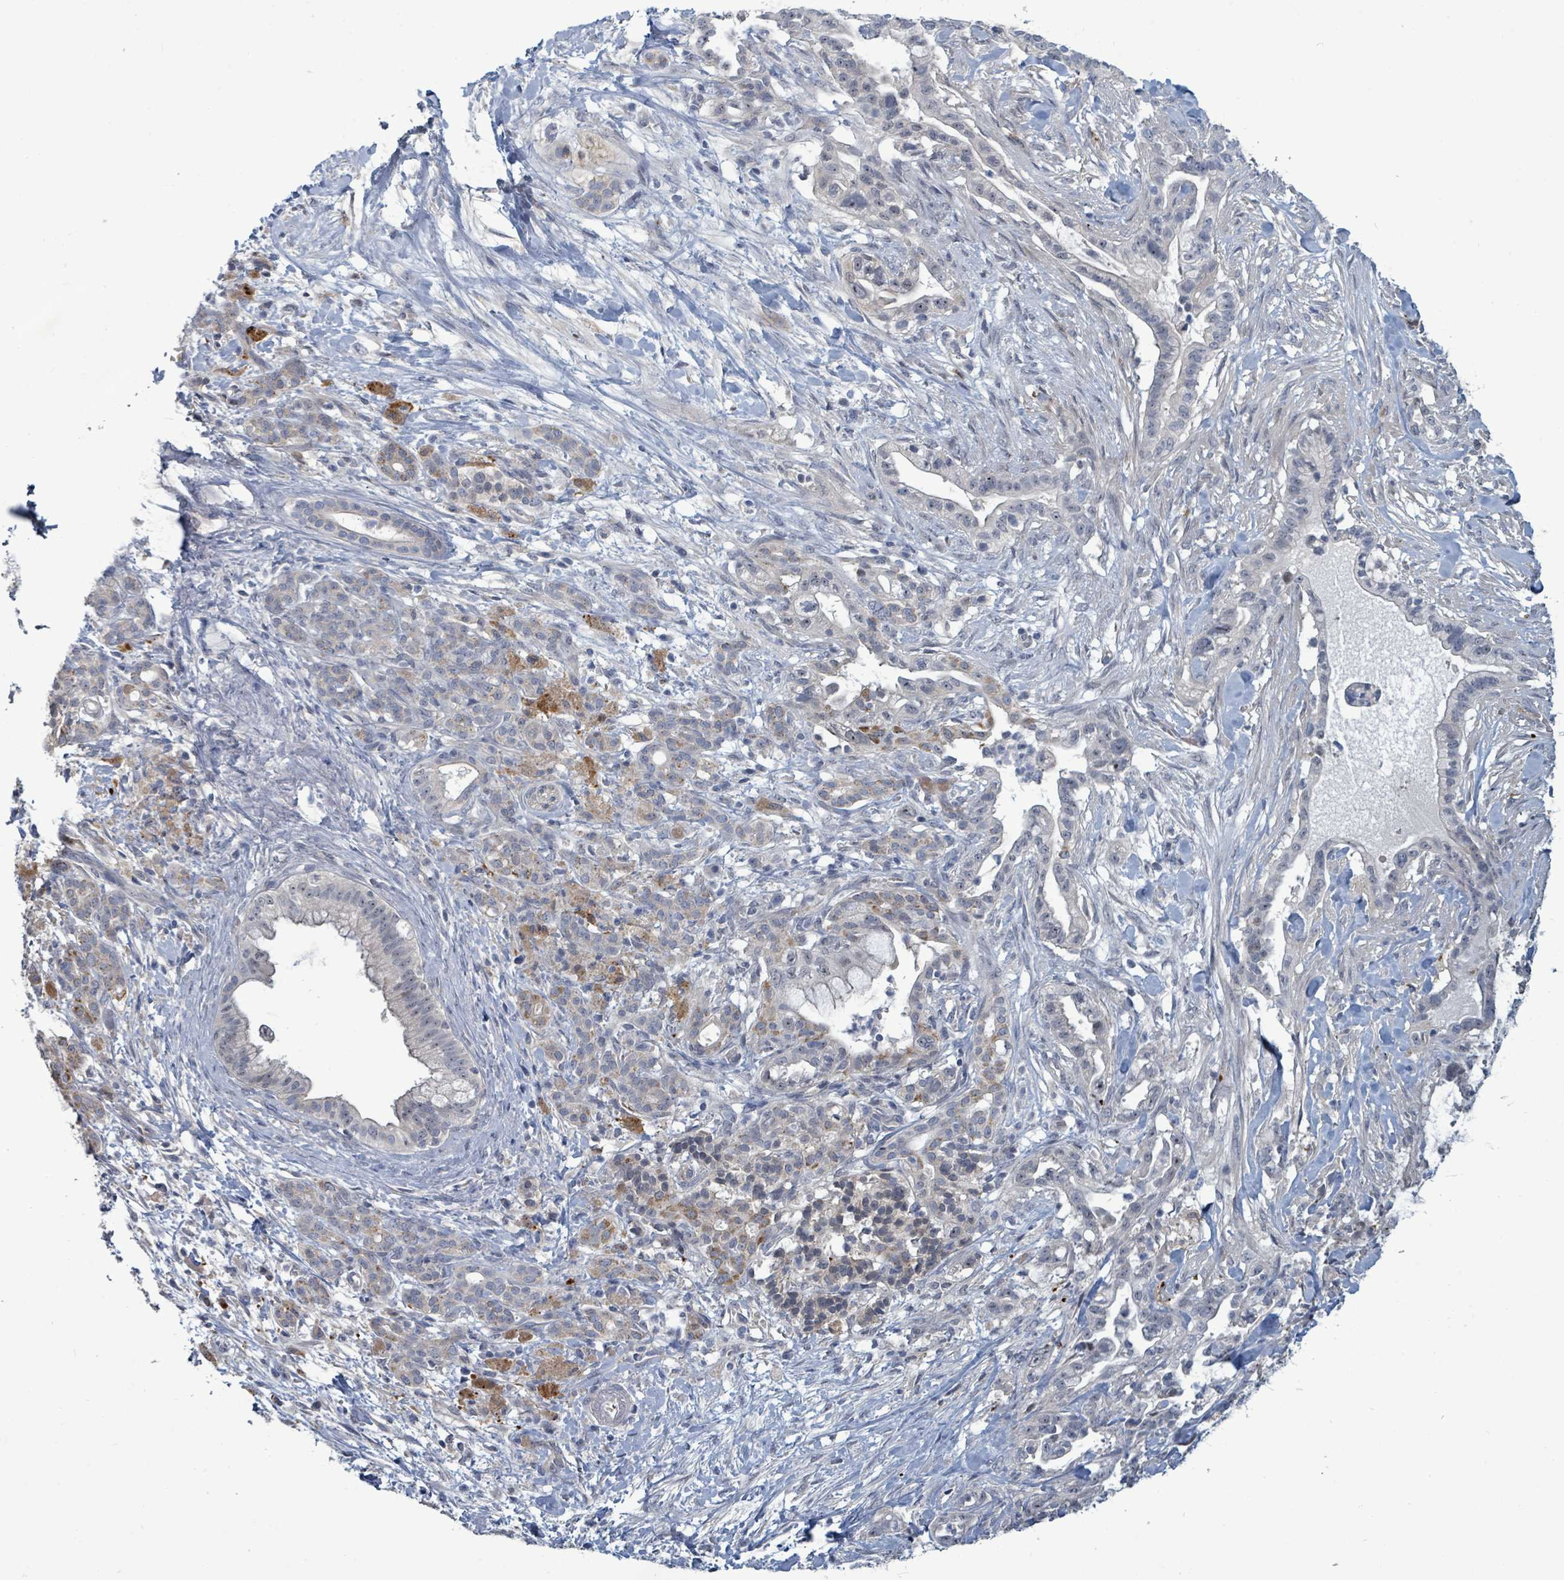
{"staining": {"intensity": "negative", "quantity": "none", "location": "none"}, "tissue": "pancreatic cancer", "cell_type": "Tumor cells", "image_type": "cancer", "snomed": [{"axis": "morphology", "description": "Adenocarcinoma, NOS"}, {"axis": "topography", "description": "Pancreas"}], "caption": "Pancreatic cancer (adenocarcinoma) was stained to show a protein in brown. There is no significant staining in tumor cells.", "gene": "TRDMT1", "patient": {"sex": "male", "age": 44}}